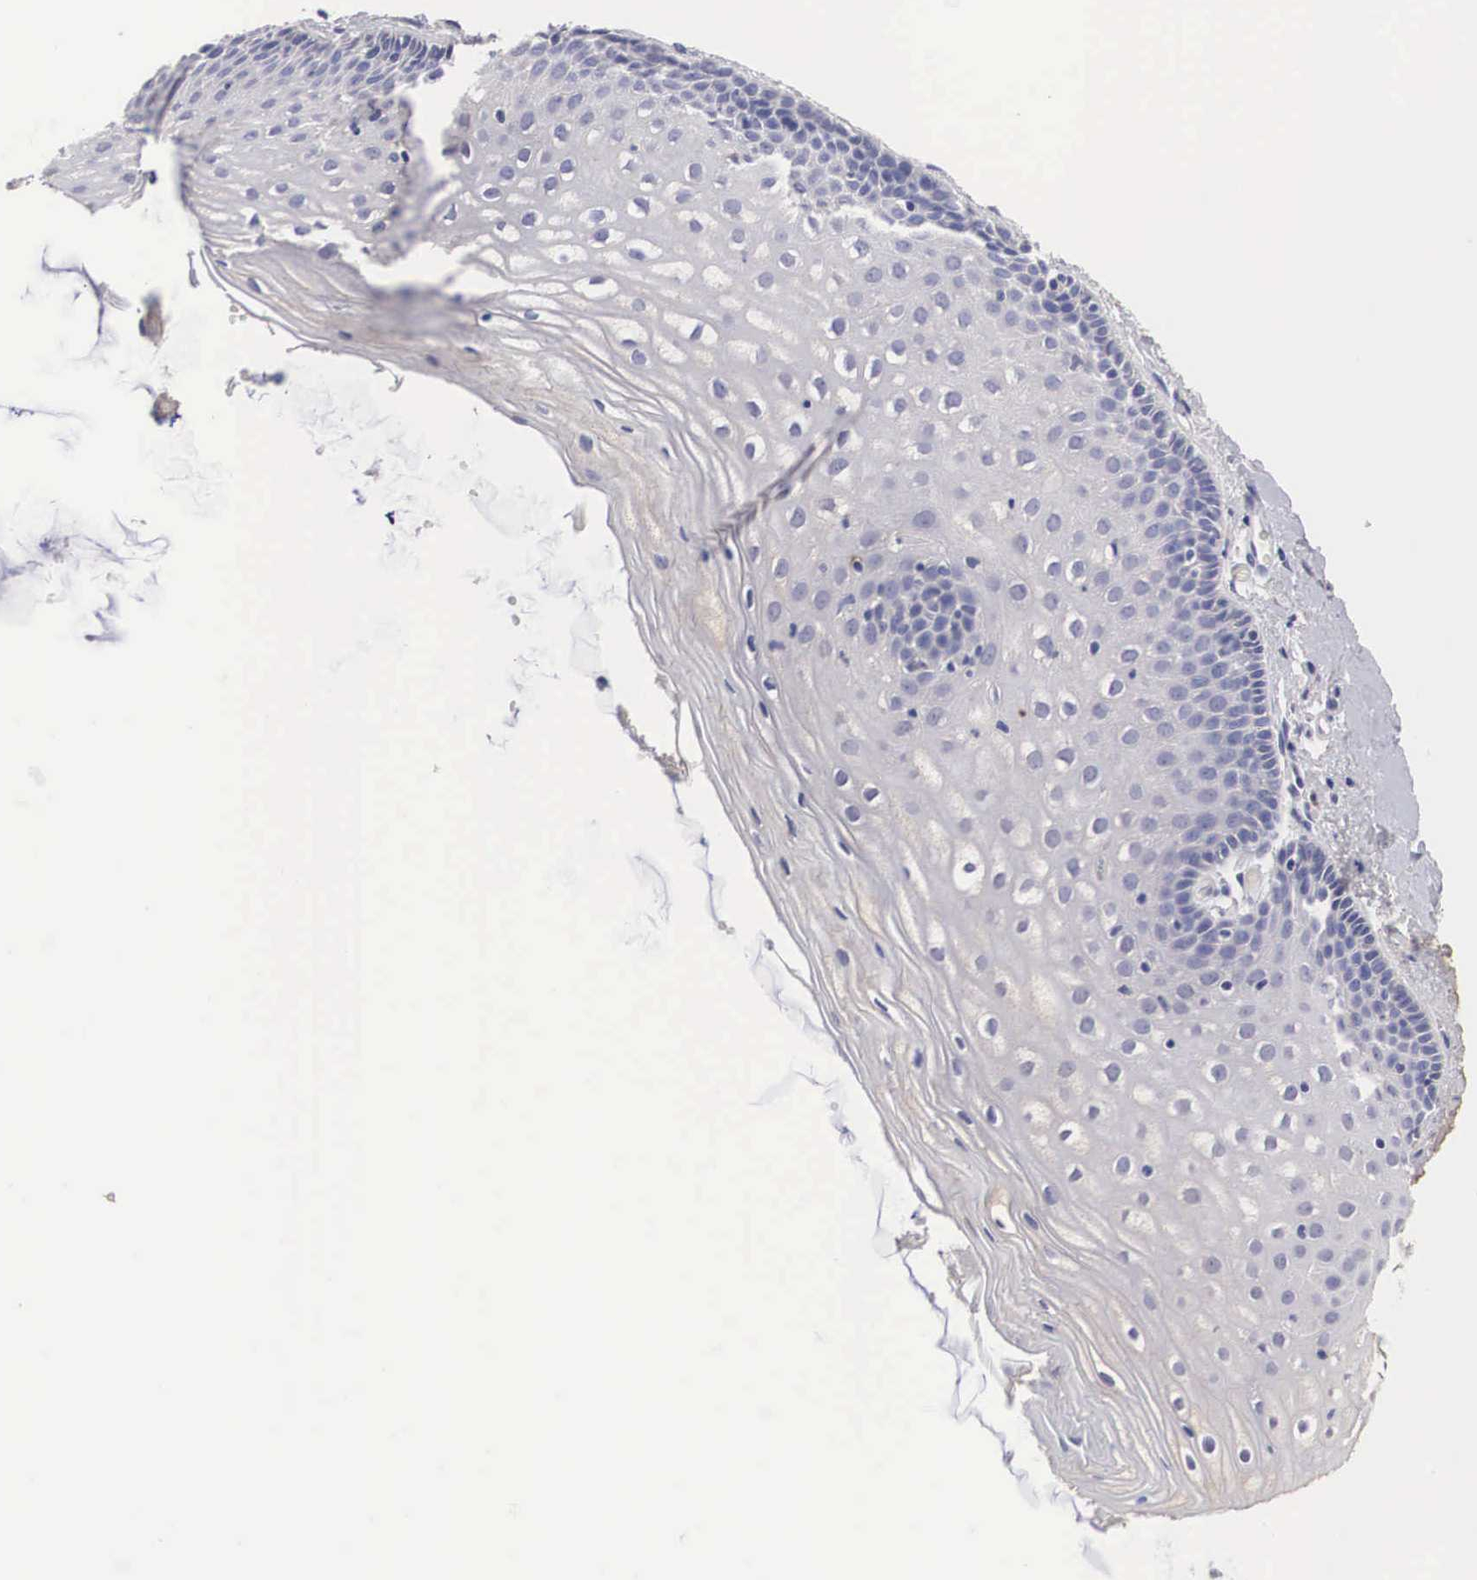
{"staining": {"intensity": "negative", "quantity": "none", "location": "none"}, "tissue": "cervix", "cell_type": "Squamous epithelial cells", "image_type": "normal", "snomed": [{"axis": "morphology", "description": "Normal tissue, NOS"}, {"axis": "topography", "description": "Cervix"}], "caption": "This image is of normal cervix stained with immunohistochemistry to label a protein in brown with the nuclei are counter-stained blue. There is no positivity in squamous epithelial cells.", "gene": "ABHD4", "patient": {"sex": "female", "age": 53}}